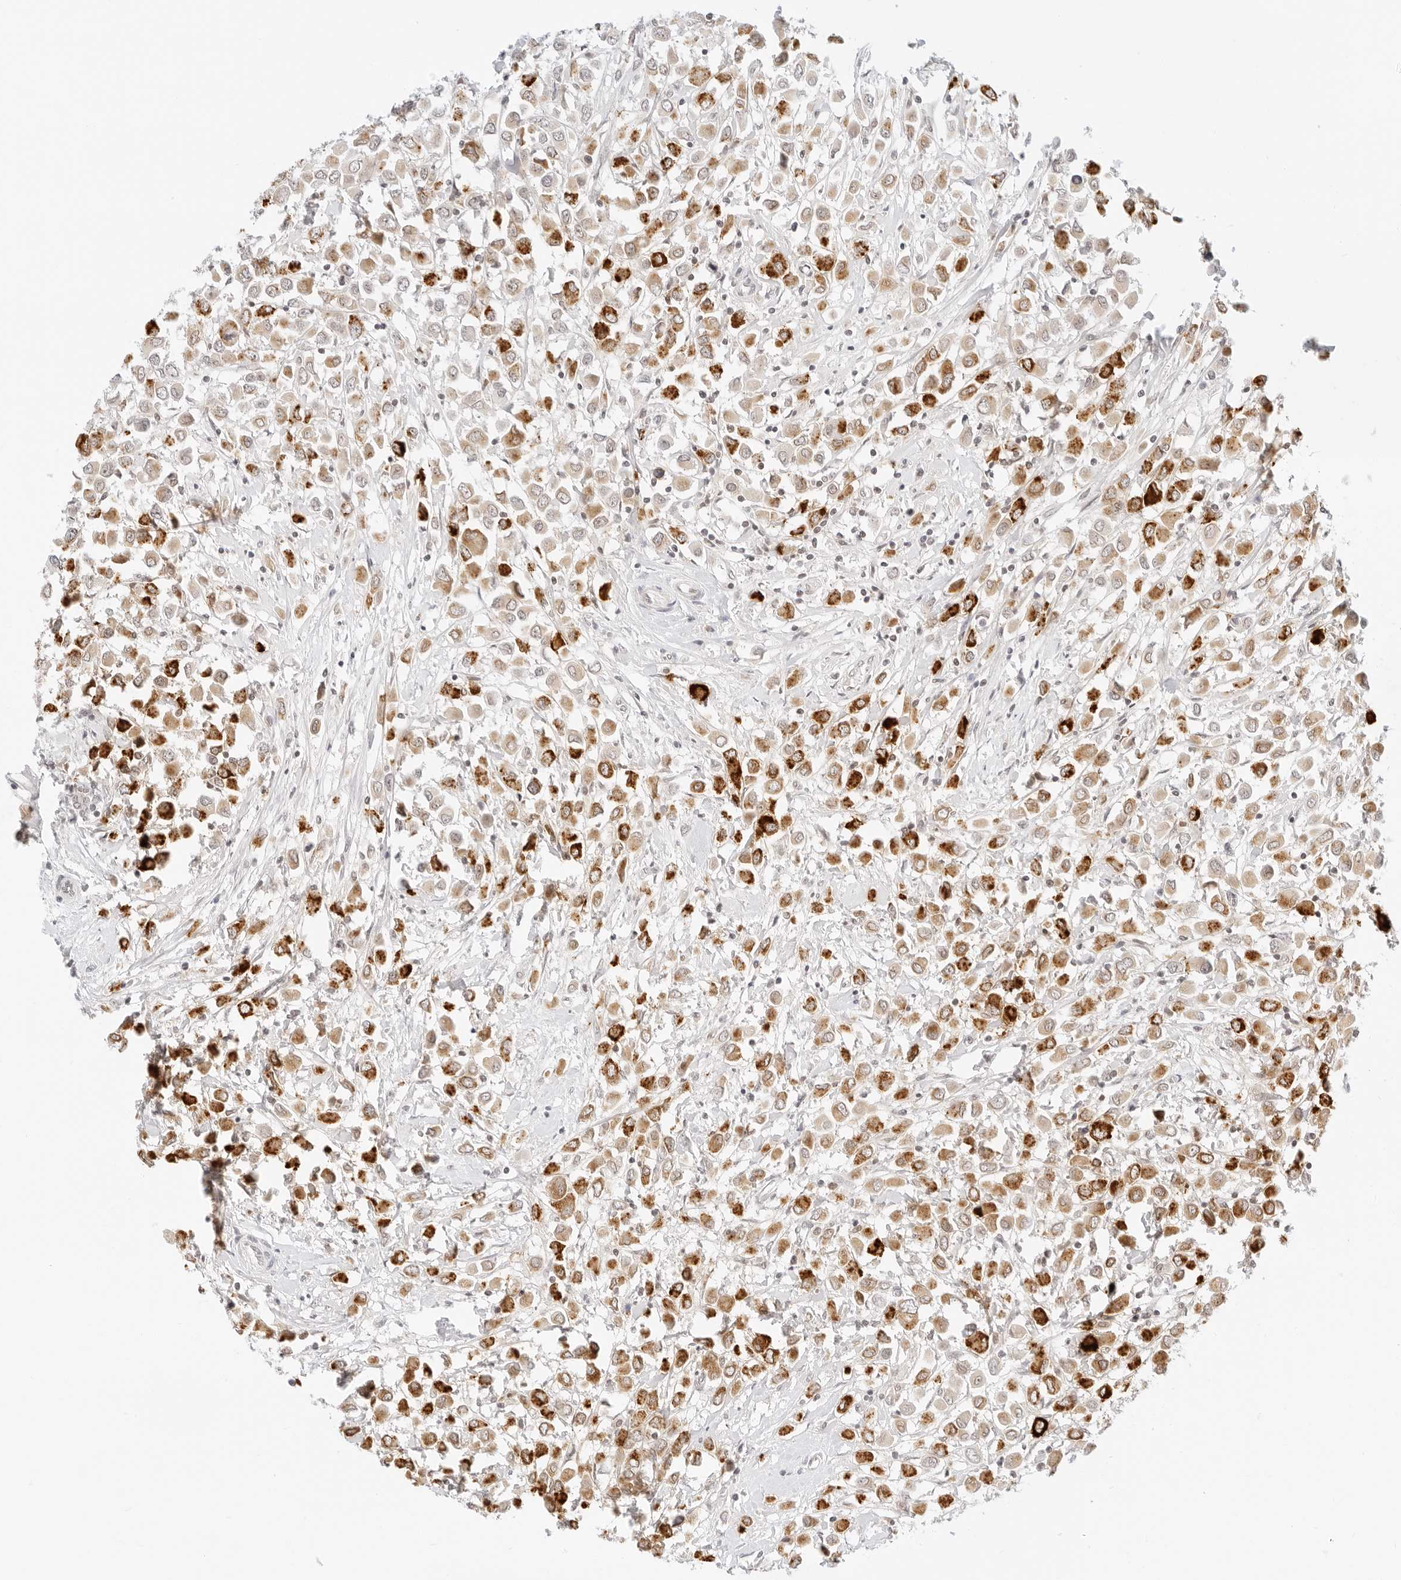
{"staining": {"intensity": "strong", "quantity": "25%-75%", "location": "cytoplasmic/membranous"}, "tissue": "breast cancer", "cell_type": "Tumor cells", "image_type": "cancer", "snomed": [{"axis": "morphology", "description": "Duct carcinoma"}, {"axis": "topography", "description": "Breast"}], "caption": "A micrograph showing strong cytoplasmic/membranous staining in approximately 25%-75% of tumor cells in invasive ductal carcinoma (breast), as visualized by brown immunohistochemical staining.", "gene": "POLR3C", "patient": {"sex": "female", "age": 61}}